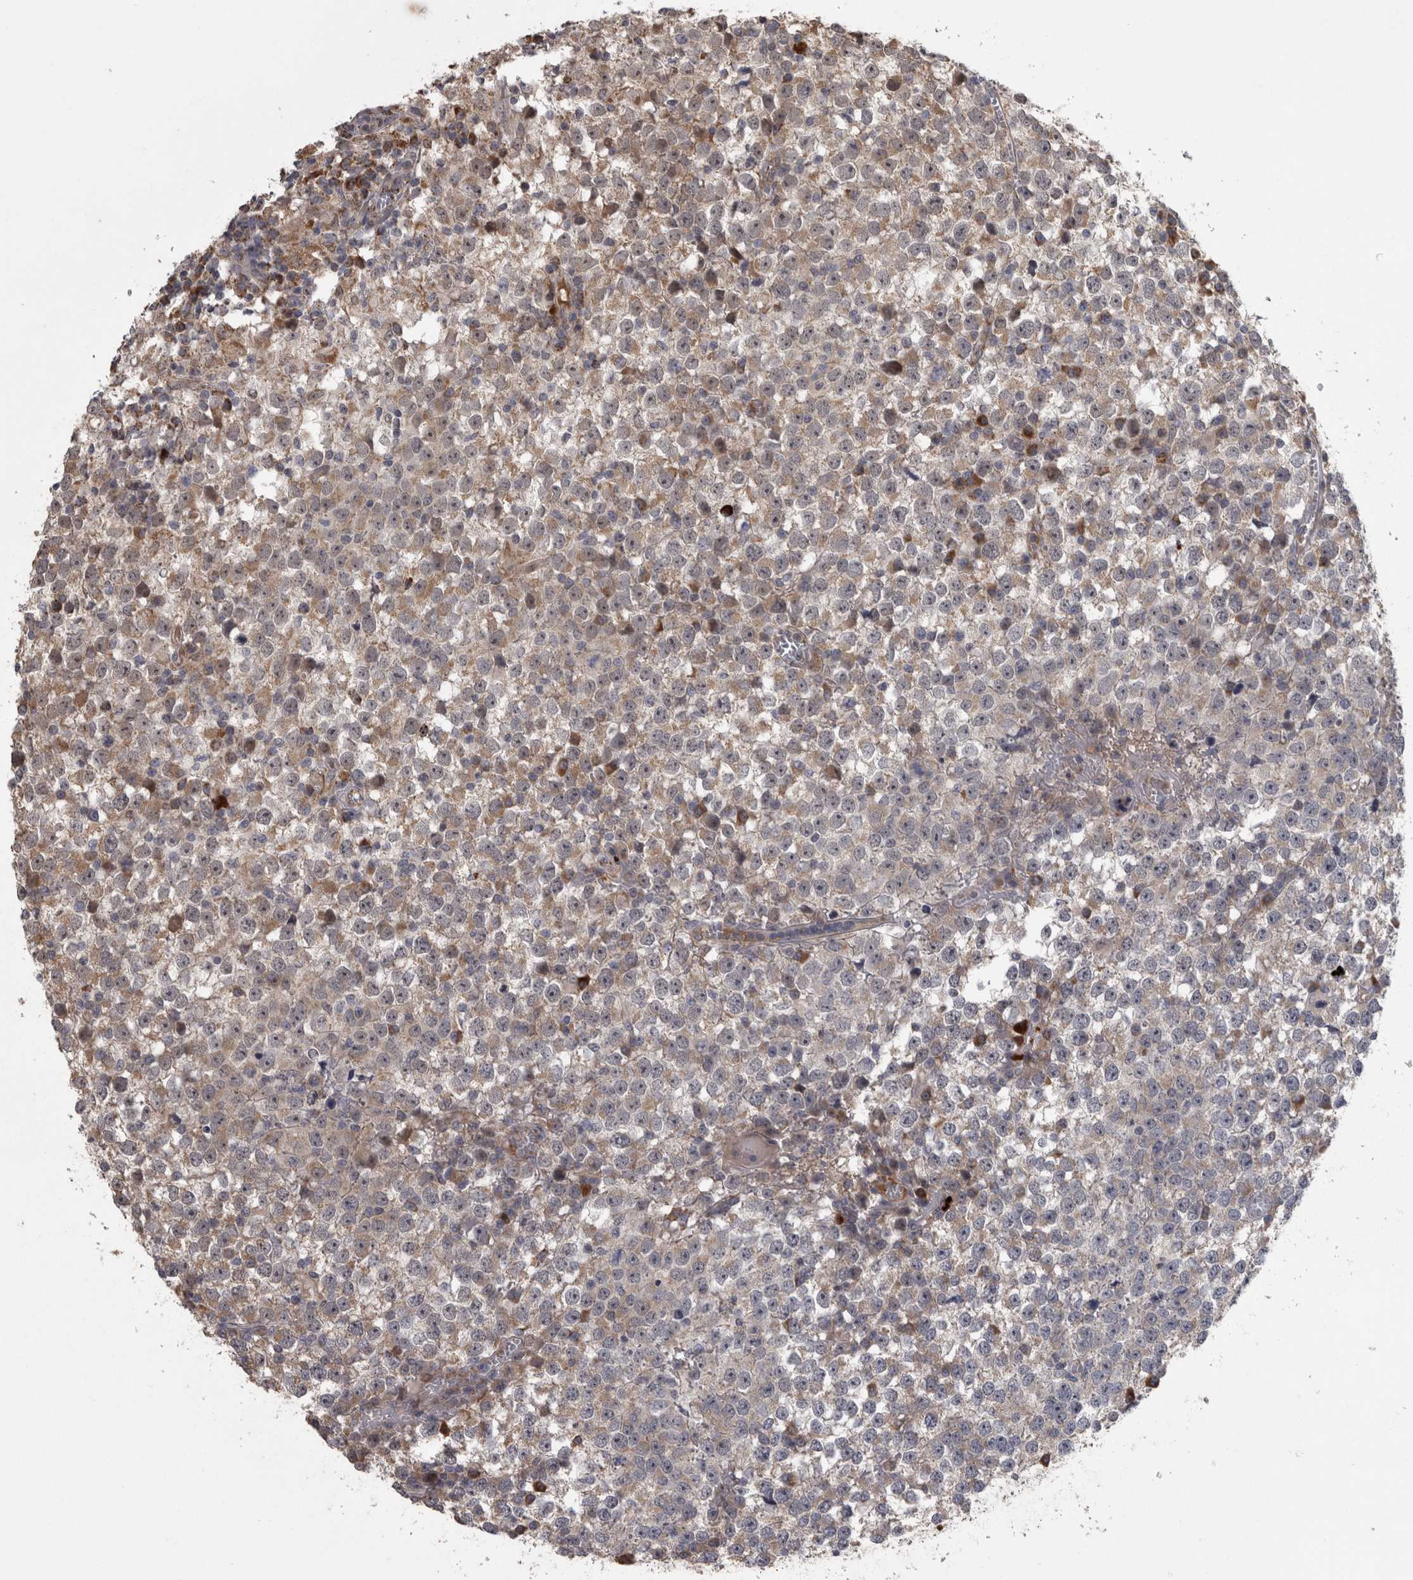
{"staining": {"intensity": "weak", "quantity": ">75%", "location": "cytoplasmic/membranous"}, "tissue": "testis cancer", "cell_type": "Tumor cells", "image_type": "cancer", "snomed": [{"axis": "morphology", "description": "Seminoma, NOS"}, {"axis": "topography", "description": "Testis"}], "caption": "A high-resolution image shows immunohistochemistry staining of seminoma (testis), which exhibits weak cytoplasmic/membranous staining in about >75% of tumor cells. (Brightfield microscopy of DAB IHC at high magnification).", "gene": "DBT", "patient": {"sex": "male", "age": 65}}